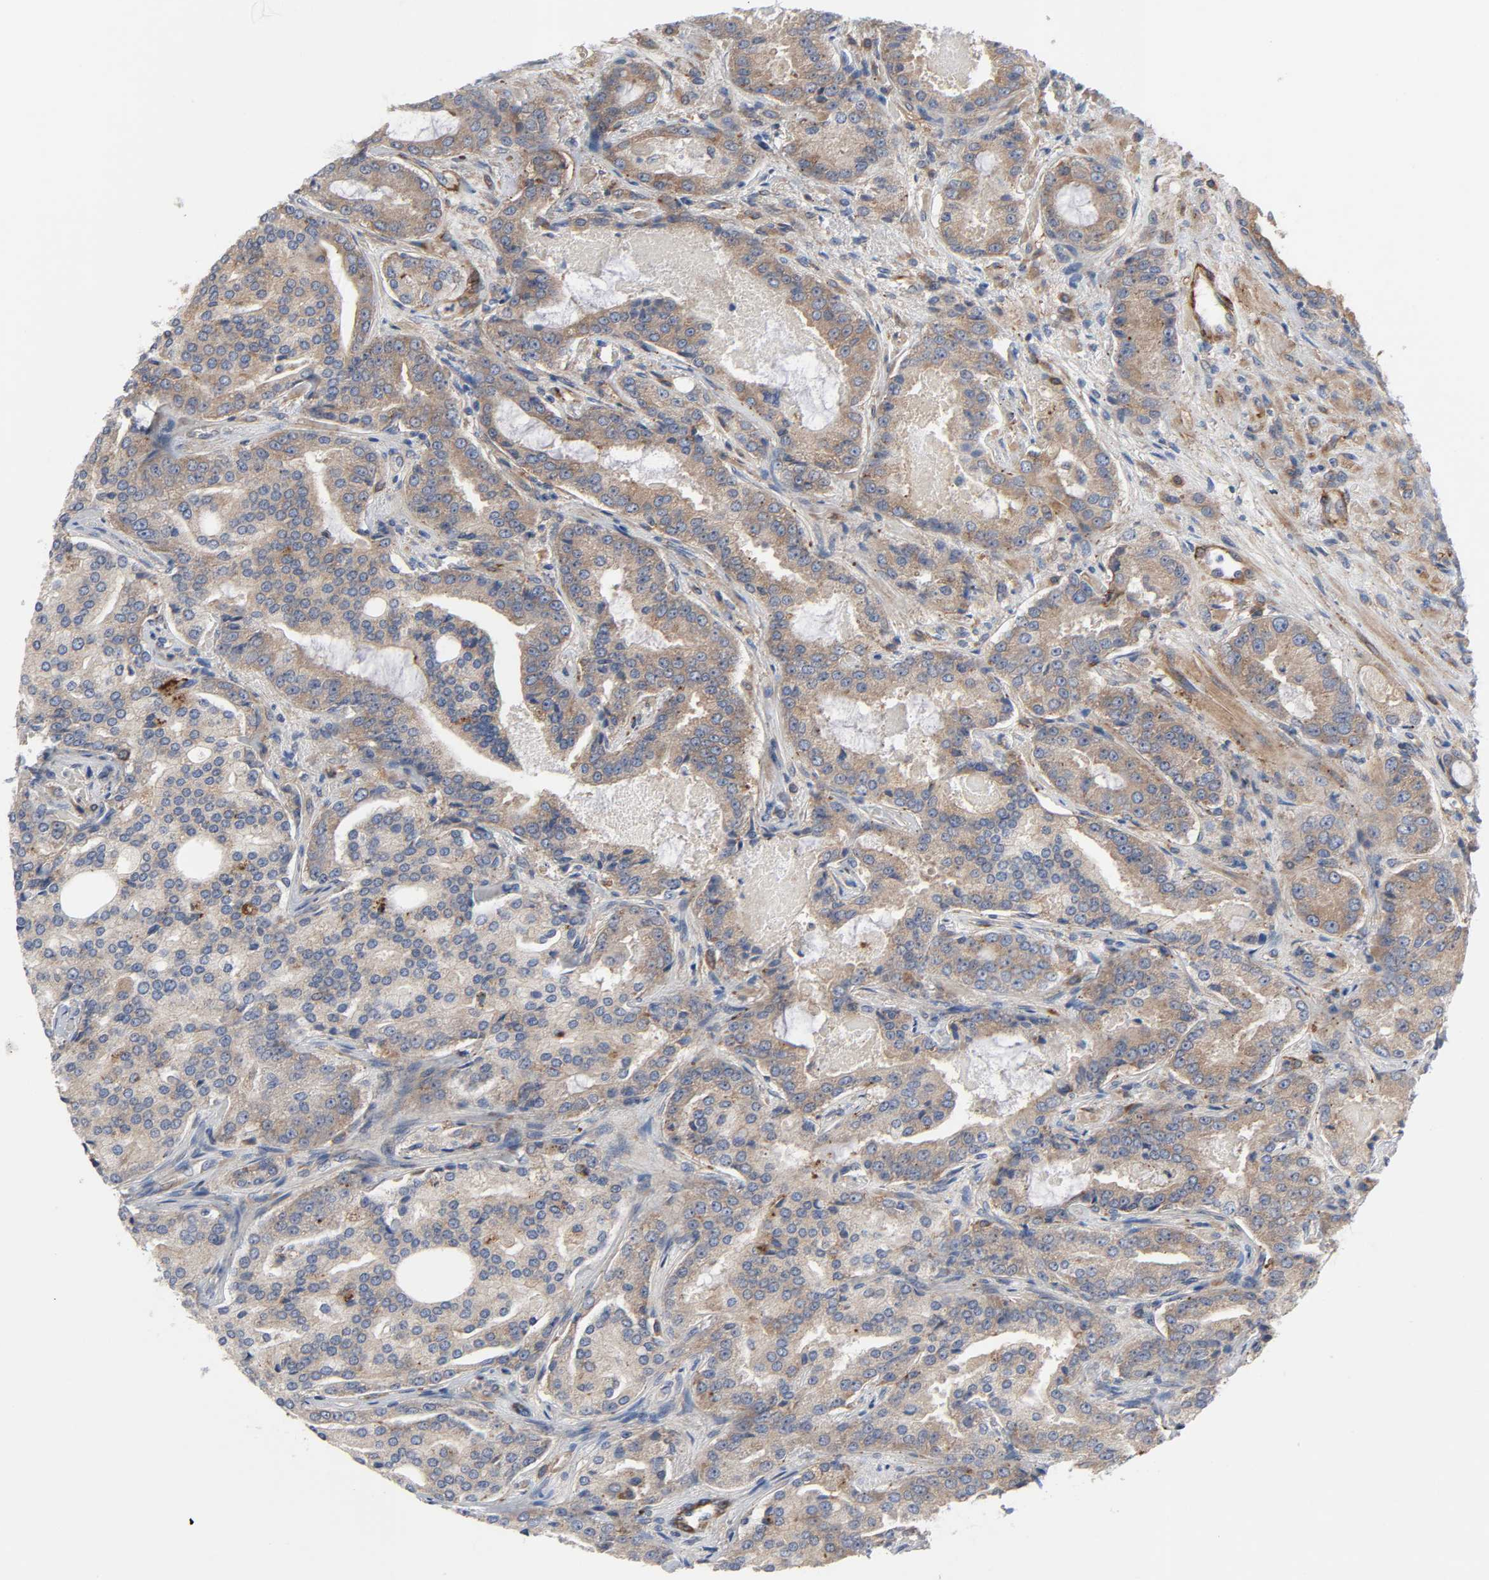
{"staining": {"intensity": "weak", "quantity": ">75%", "location": "cytoplasmic/membranous"}, "tissue": "prostate cancer", "cell_type": "Tumor cells", "image_type": "cancer", "snomed": [{"axis": "morphology", "description": "Adenocarcinoma, High grade"}, {"axis": "topography", "description": "Prostate"}], "caption": "Protein staining by immunohistochemistry exhibits weak cytoplasmic/membranous expression in approximately >75% of tumor cells in prostate cancer (adenocarcinoma (high-grade)). (DAB IHC with brightfield microscopy, high magnification).", "gene": "ARHGAP1", "patient": {"sex": "male", "age": 72}}